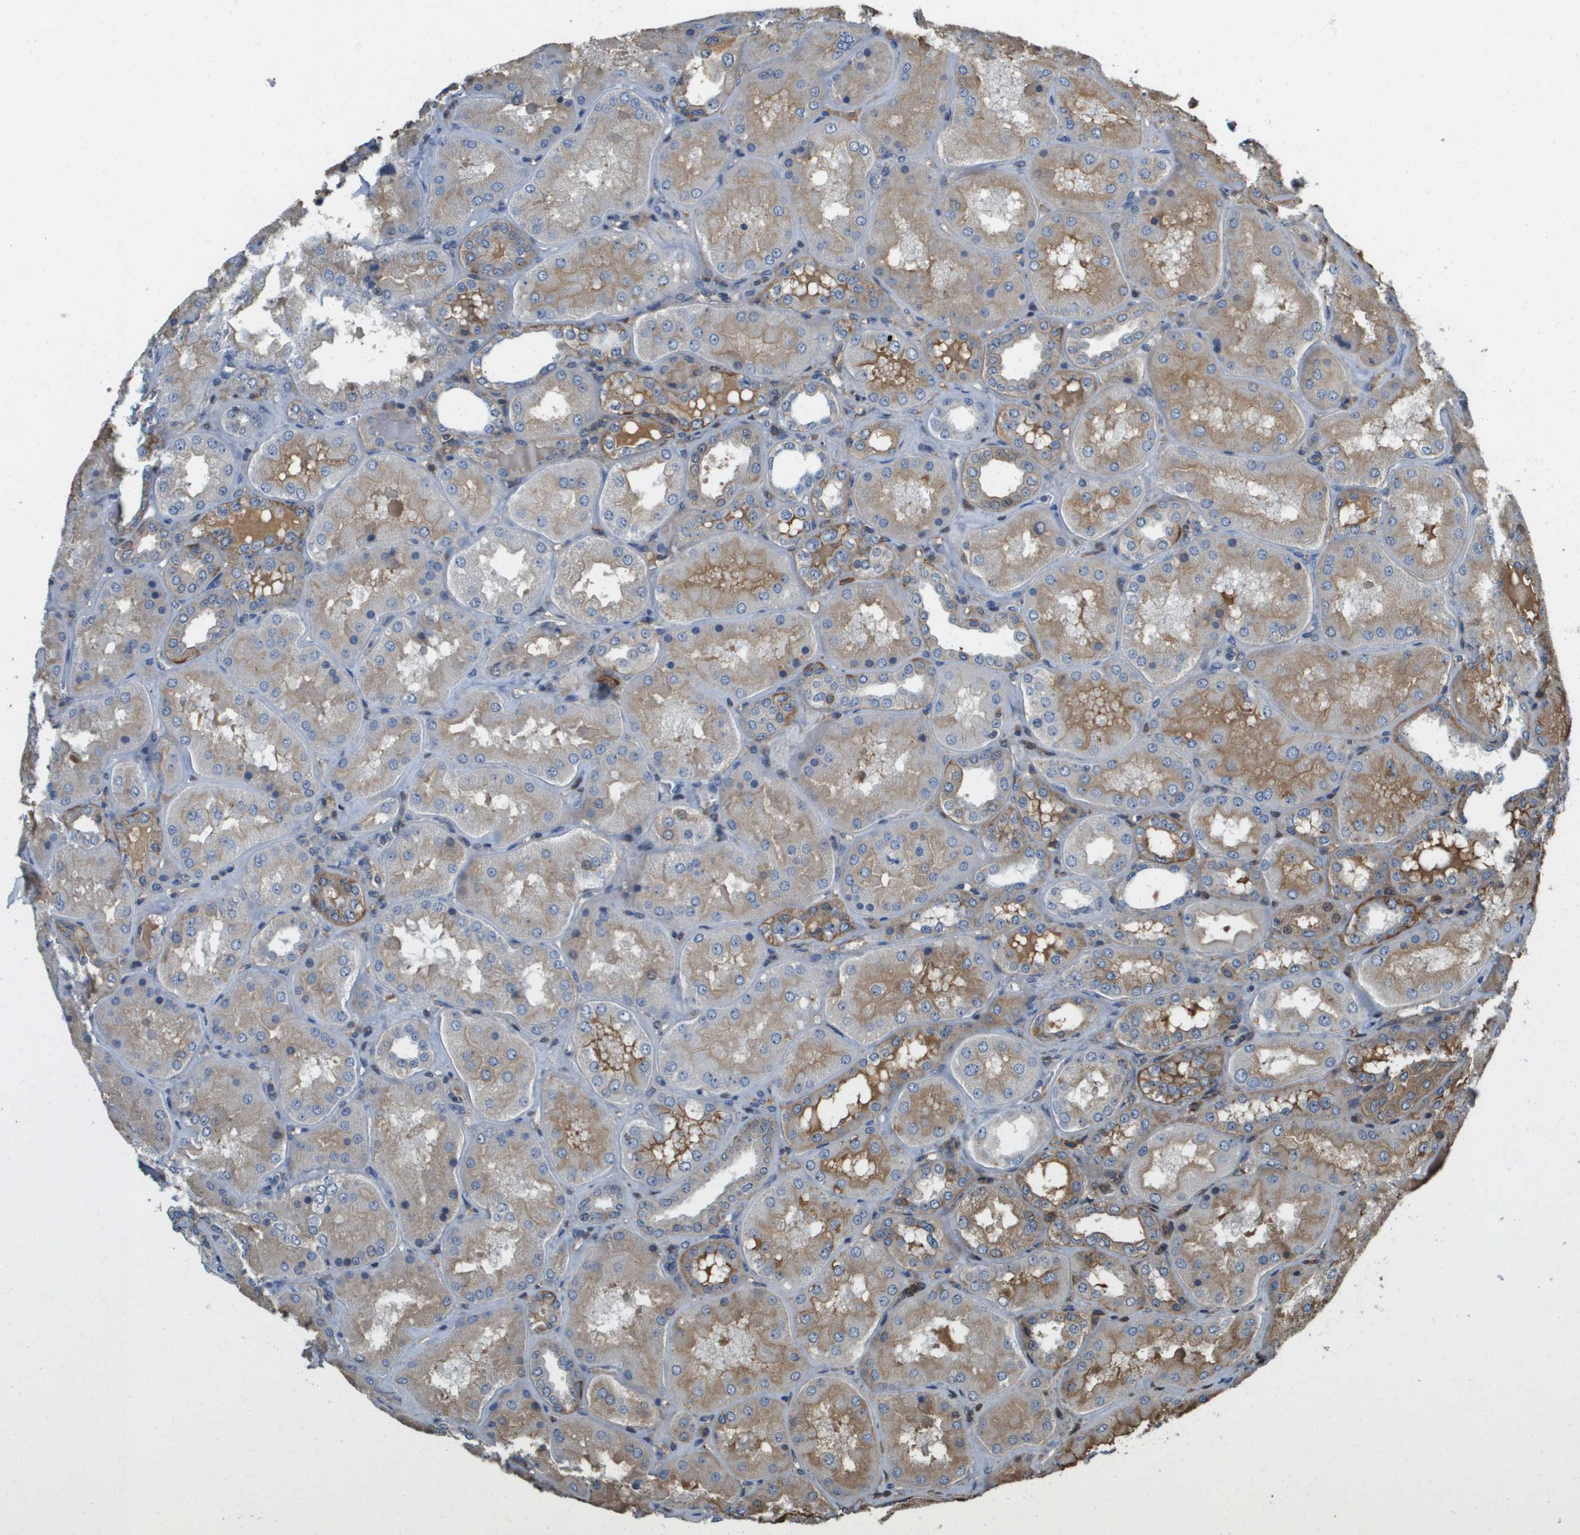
{"staining": {"intensity": "negative", "quantity": "none", "location": "none"}, "tissue": "kidney", "cell_type": "Cells in glomeruli", "image_type": "normal", "snomed": [{"axis": "morphology", "description": "Normal tissue, NOS"}, {"axis": "topography", "description": "Kidney"}], "caption": "IHC of benign kidney reveals no expression in cells in glomeruli. Nuclei are stained in blue.", "gene": "SLC16A3", "patient": {"sex": "female", "age": 56}}